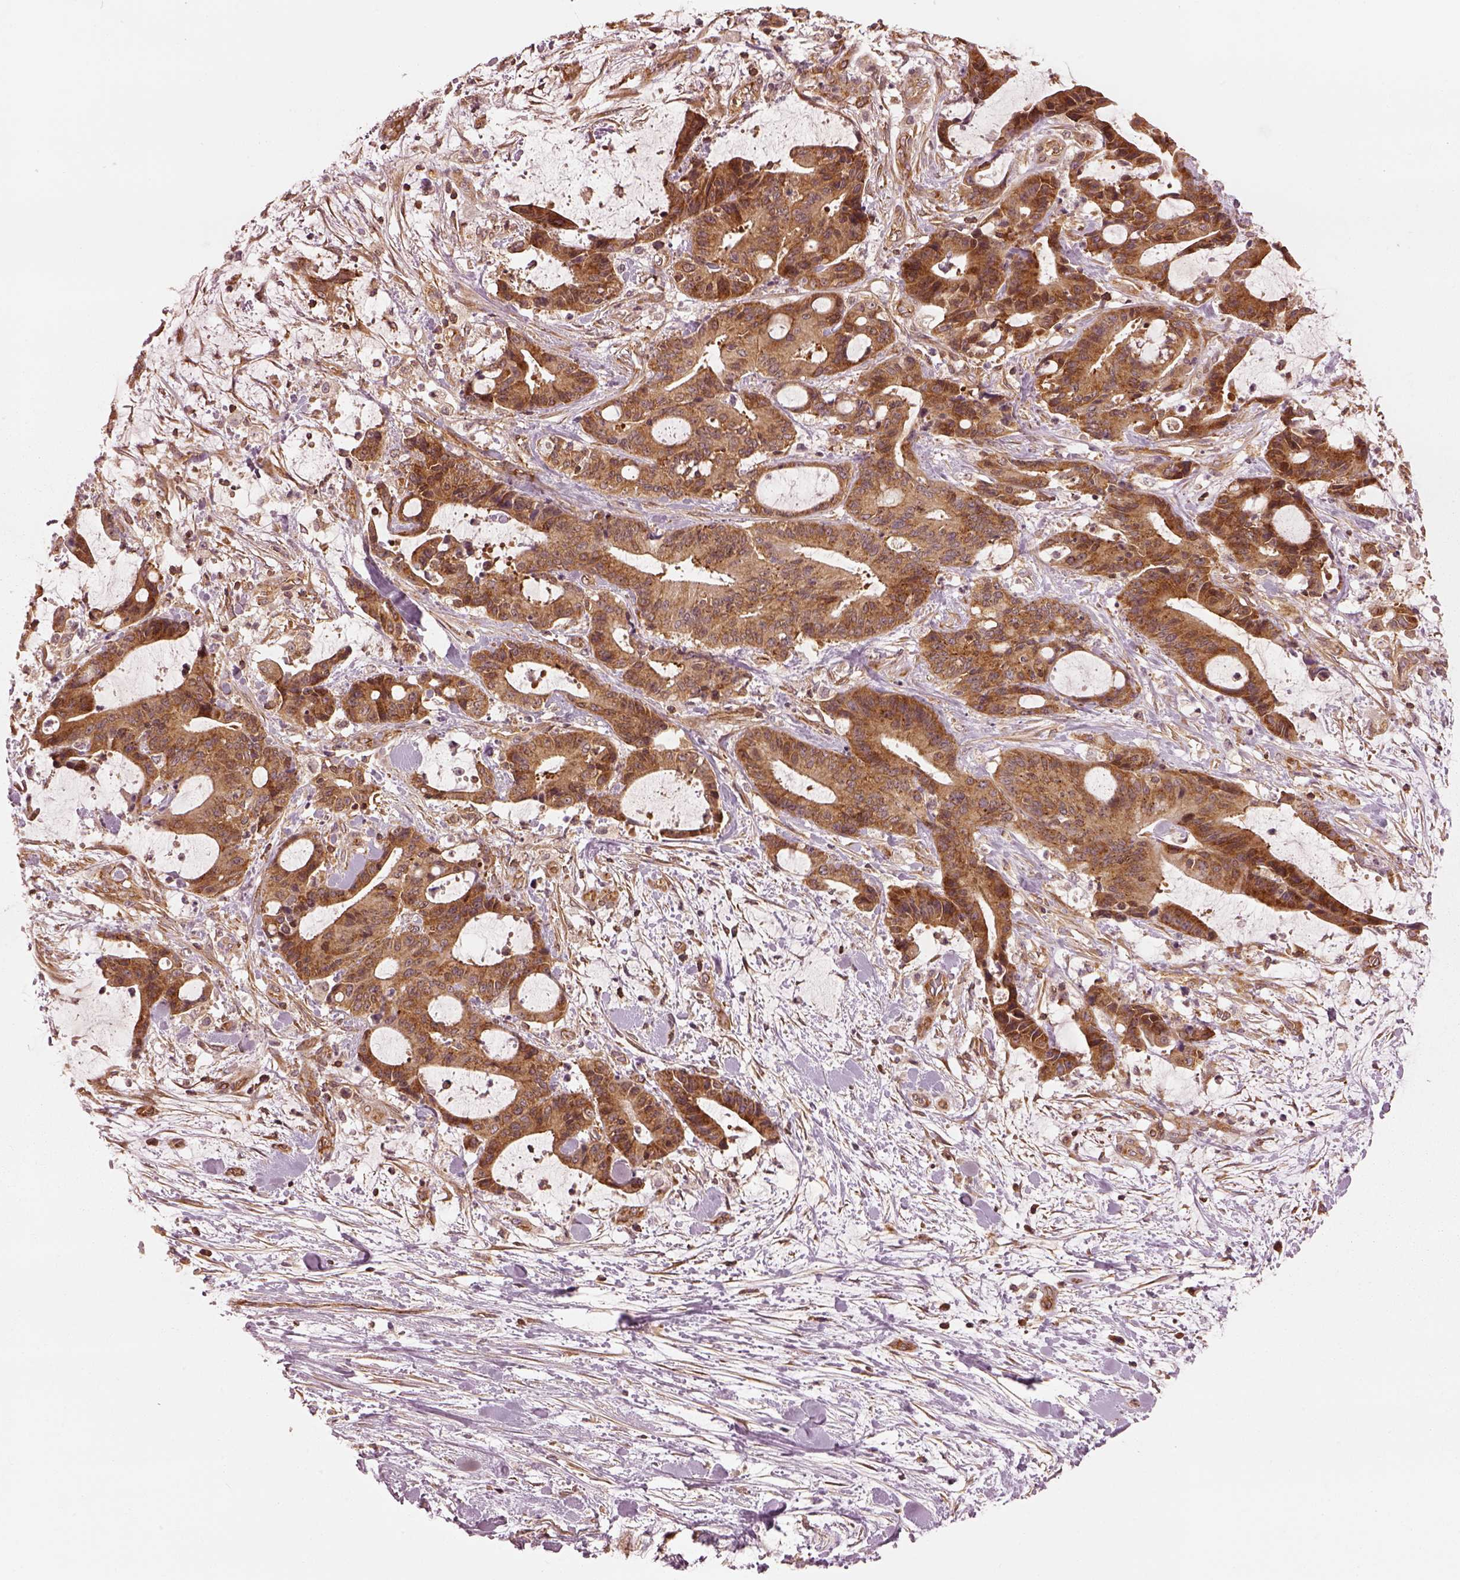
{"staining": {"intensity": "moderate", "quantity": ">75%", "location": "cytoplasmic/membranous"}, "tissue": "liver cancer", "cell_type": "Tumor cells", "image_type": "cancer", "snomed": [{"axis": "morphology", "description": "Cholangiocarcinoma"}, {"axis": "topography", "description": "Liver"}], "caption": "An image of human liver cancer stained for a protein demonstrates moderate cytoplasmic/membranous brown staining in tumor cells.", "gene": "LSM14A", "patient": {"sex": "female", "age": 73}}